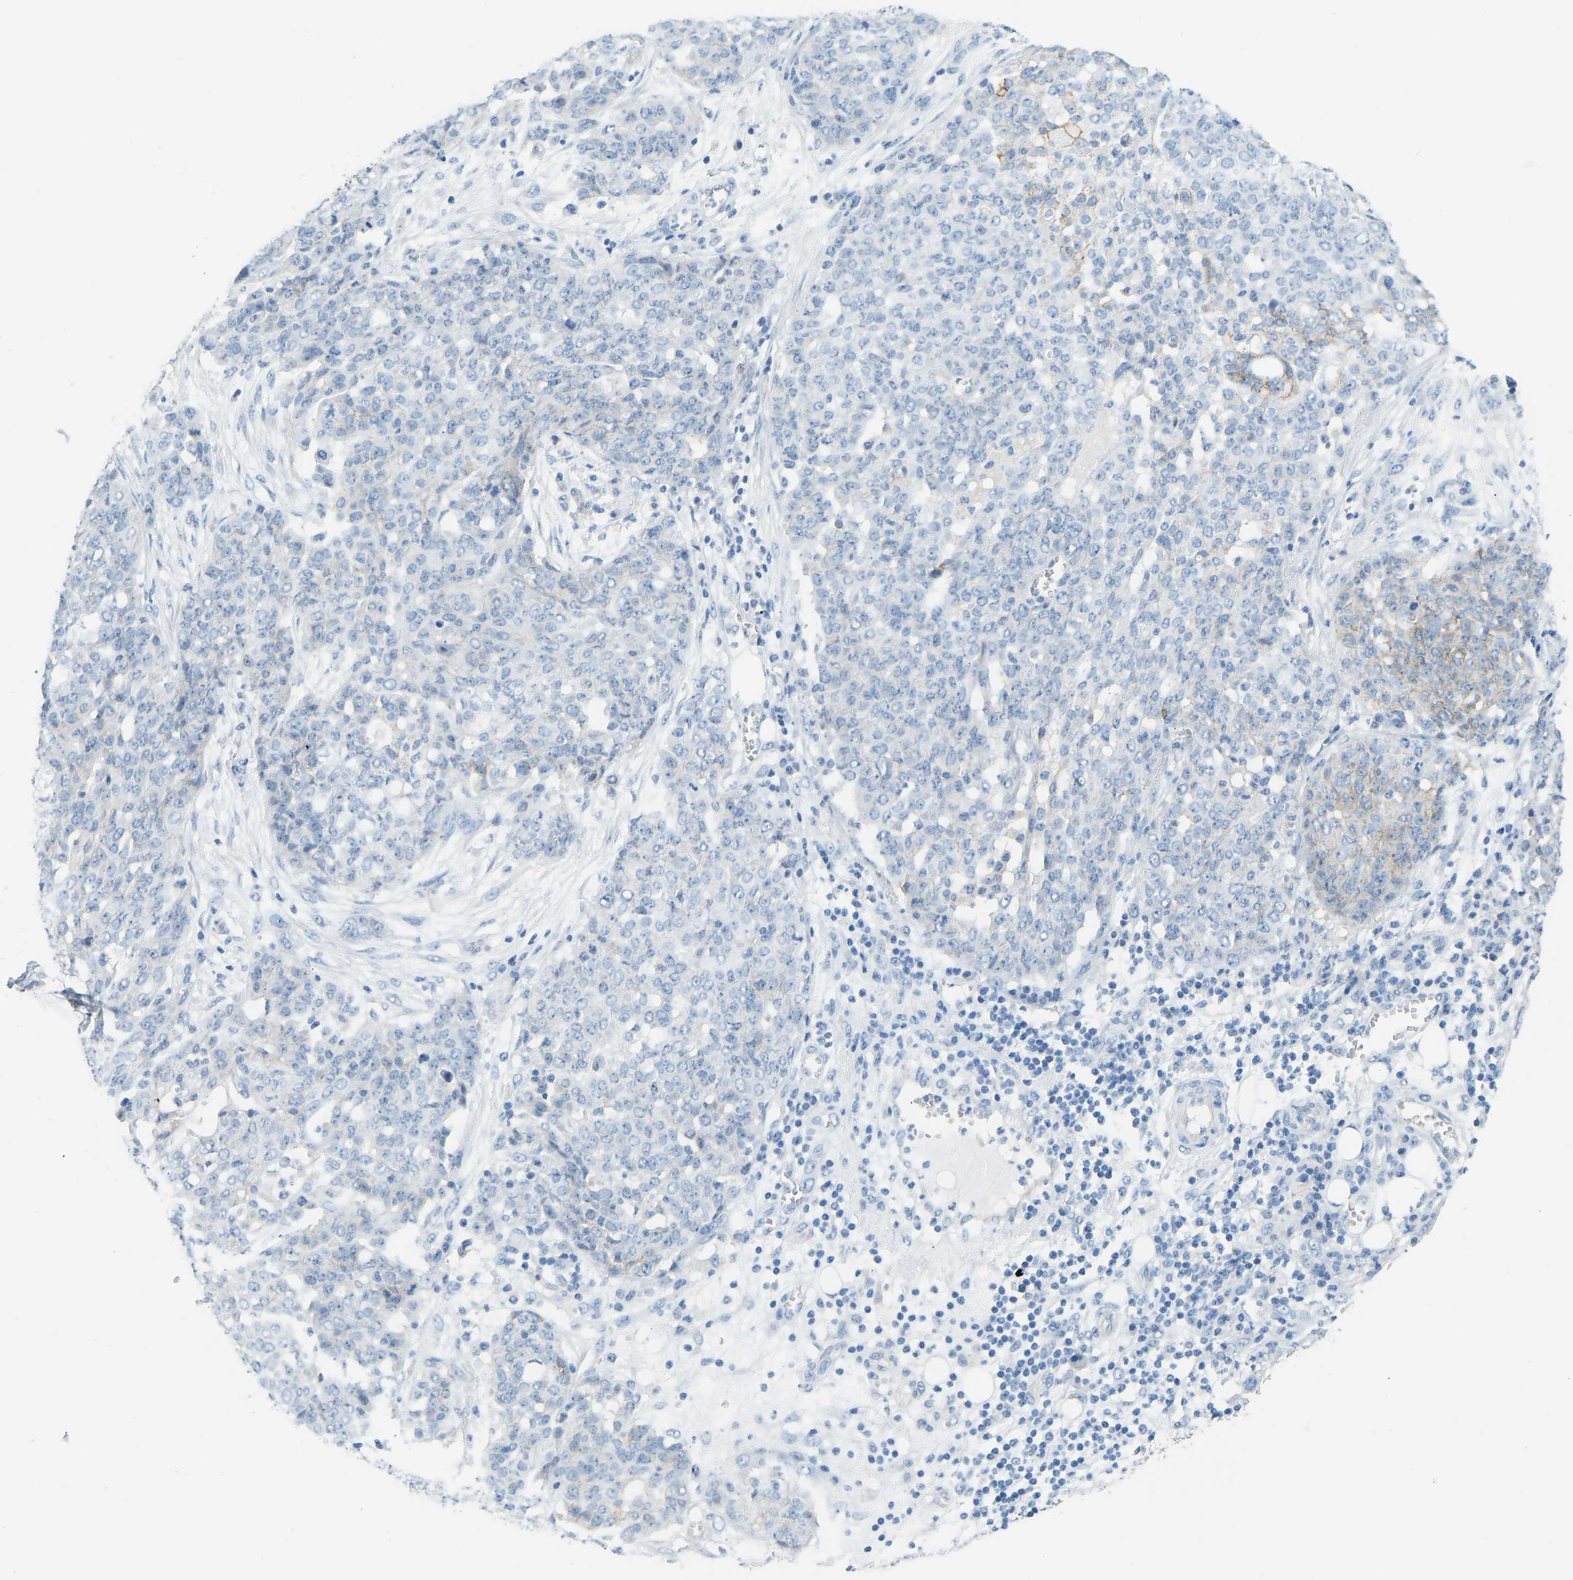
{"staining": {"intensity": "moderate", "quantity": "<25%", "location": "cytoplasmic/membranous"}, "tissue": "ovarian cancer", "cell_type": "Tumor cells", "image_type": "cancer", "snomed": [{"axis": "morphology", "description": "Cystadenocarcinoma, serous, NOS"}, {"axis": "topography", "description": "Soft tissue"}, {"axis": "topography", "description": "Ovary"}], "caption": "Protein expression by immunohistochemistry reveals moderate cytoplasmic/membranous staining in approximately <25% of tumor cells in serous cystadenocarcinoma (ovarian). The staining was performed using DAB (3,3'-diaminobenzidine) to visualize the protein expression in brown, while the nuclei were stained in blue with hematoxylin (Magnification: 20x).", "gene": "ATP1A1", "patient": {"sex": "female", "age": 57}}